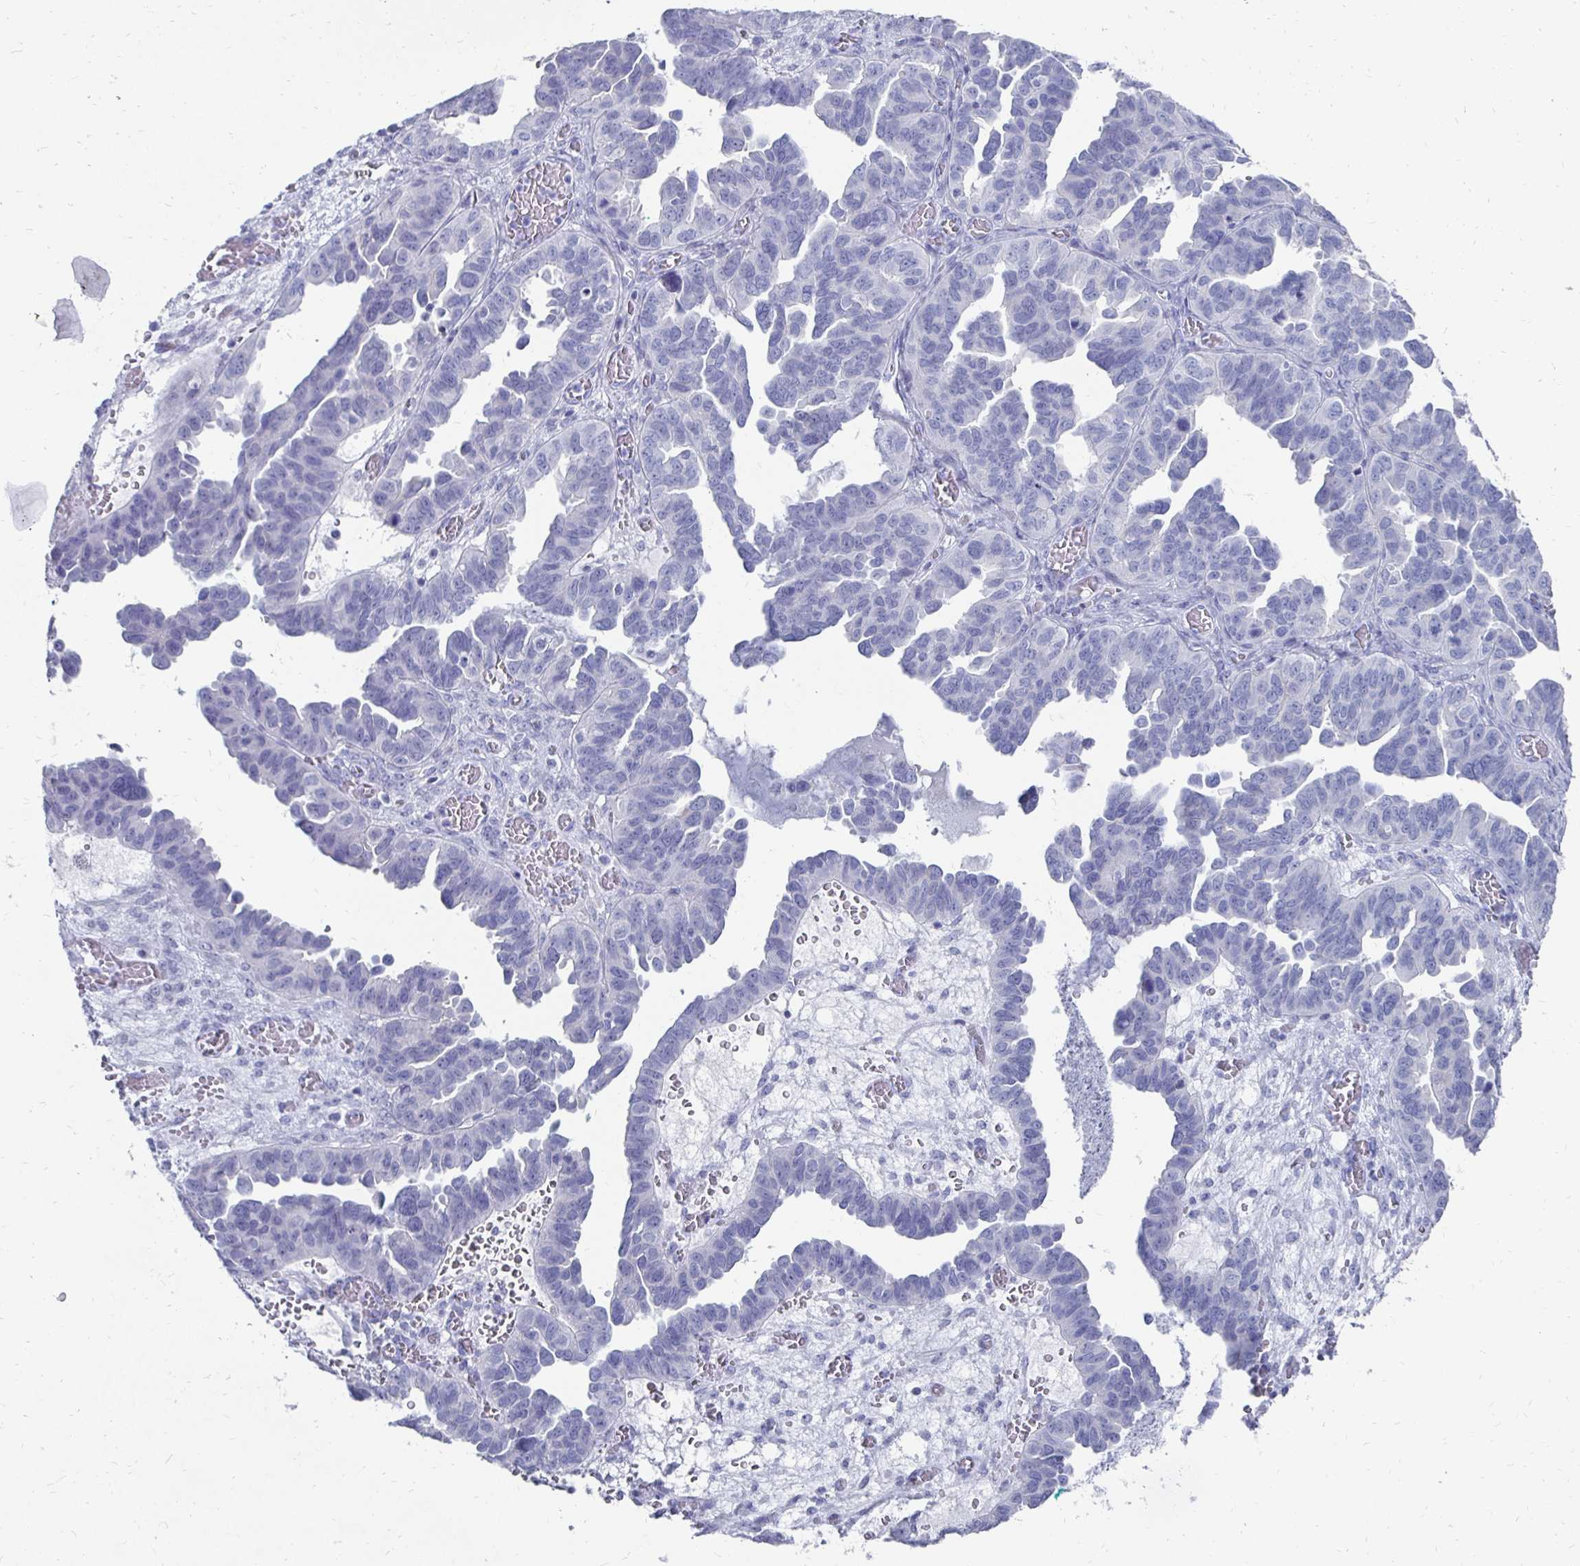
{"staining": {"intensity": "negative", "quantity": "none", "location": "none"}, "tissue": "ovarian cancer", "cell_type": "Tumor cells", "image_type": "cancer", "snomed": [{"axis": "morphology", "description": "Cystadenocarcinoma, serous, NOS"}, {"axis": "topography", "description": "Ovary"}], "caption": "A high-resolution histopathology image shows IHC staining of serous cystadenocarcinoma (ovarian), which displays no significant expression in tumor cells.", "gene": "SYCP3", "patient": {"sex": "female", "age": 64}}